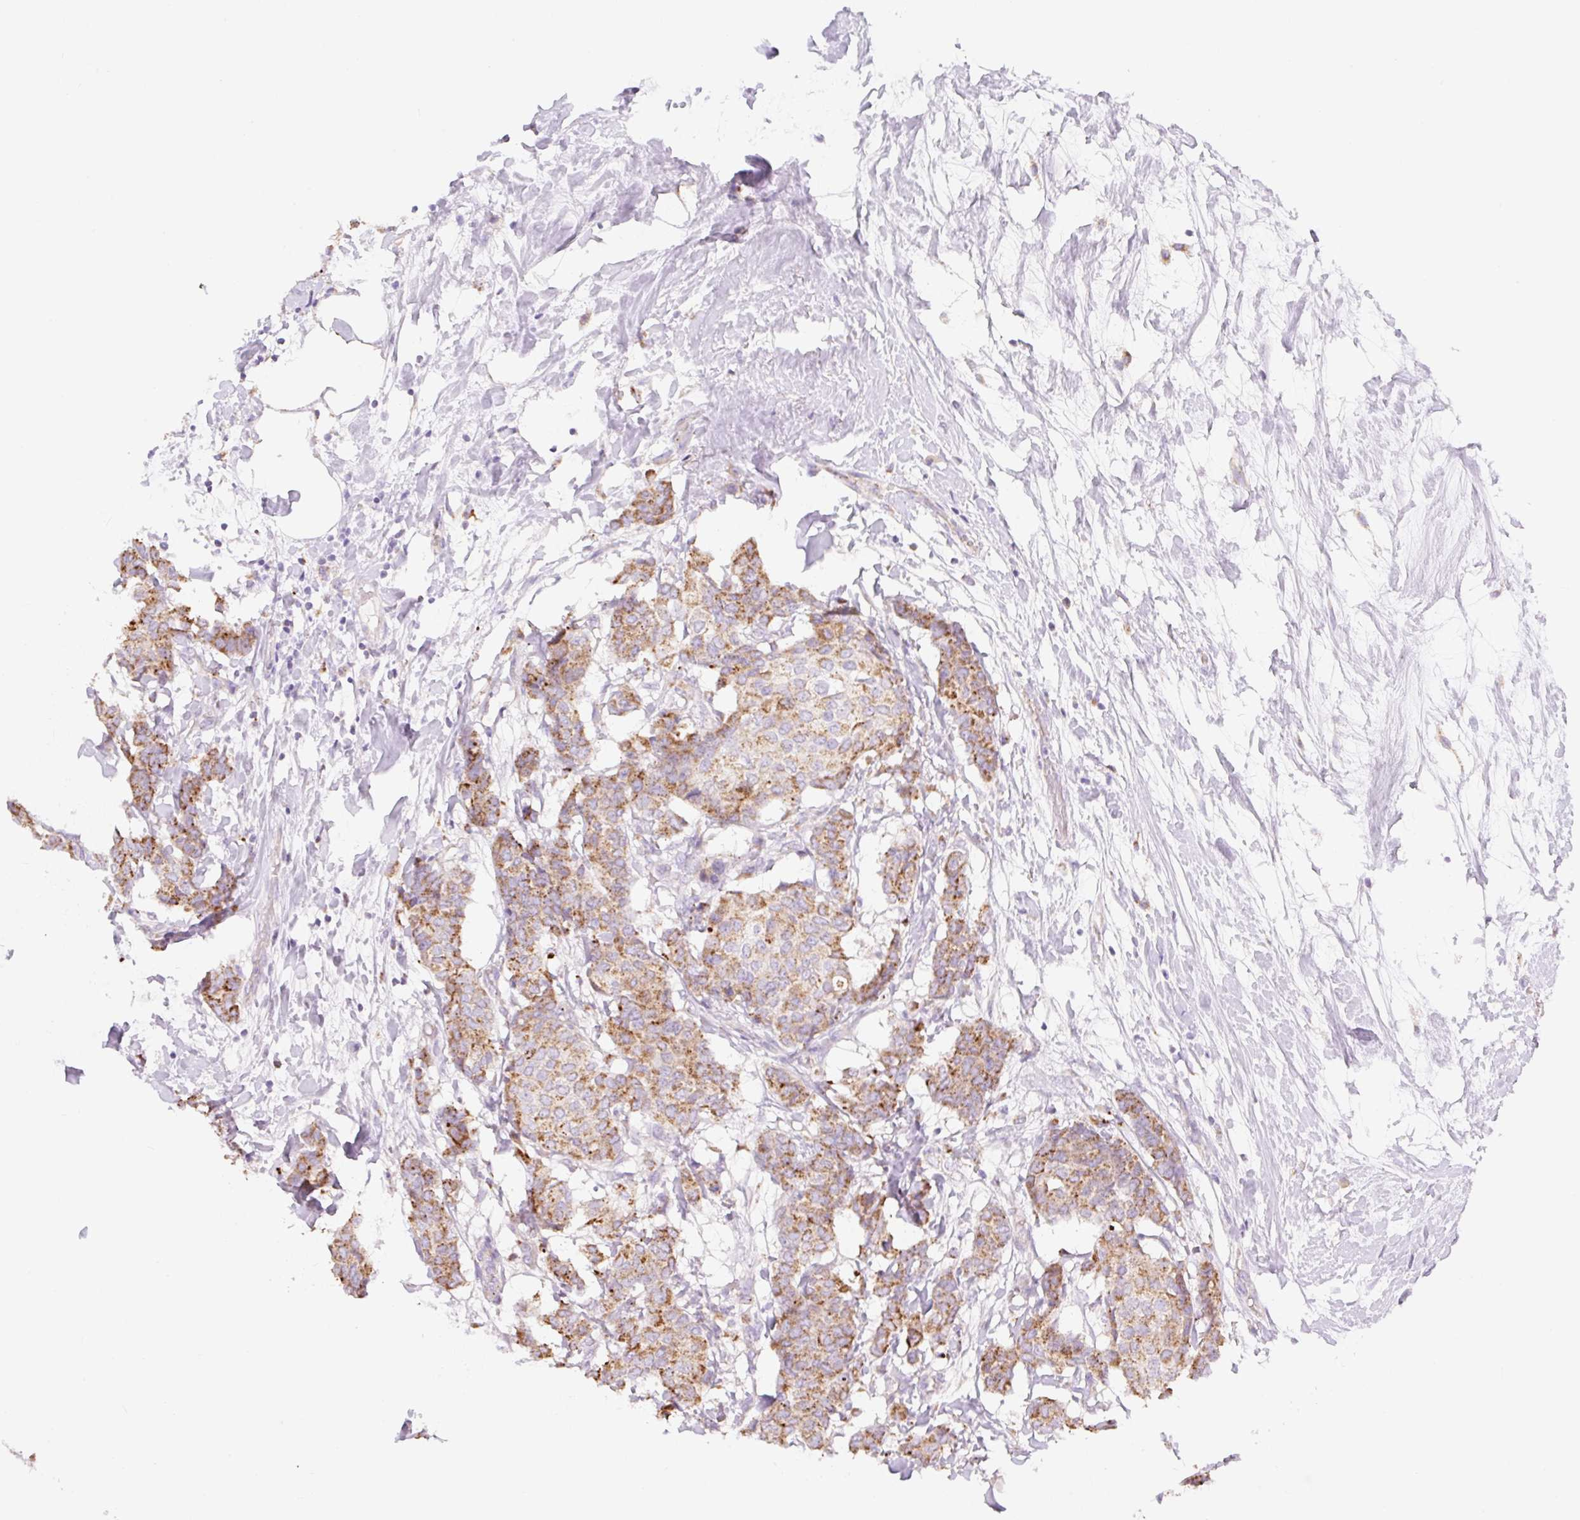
{"staining": {"intensity": "moderate", "quantity": ">75%", "location": "cytoplasmic/membranous"}, "tissue": "breast cancer", "cell_type": "Tumor cells", "image_type": "cancer", "snomed": [{"axis": "morphology", "description": "Duct carcinoma"}, {"axis": "topography", "description": "Breast"}], "caption": "About >75% of tumor cells in breast cancer (invasive ductal carcinoma) reveal moderate cytoplasmic/membranous protein staining as visualized by brown immunohistochemical staining.", "gene": "CLEC3A", "patient": {"sex": "female", "age": 75}}